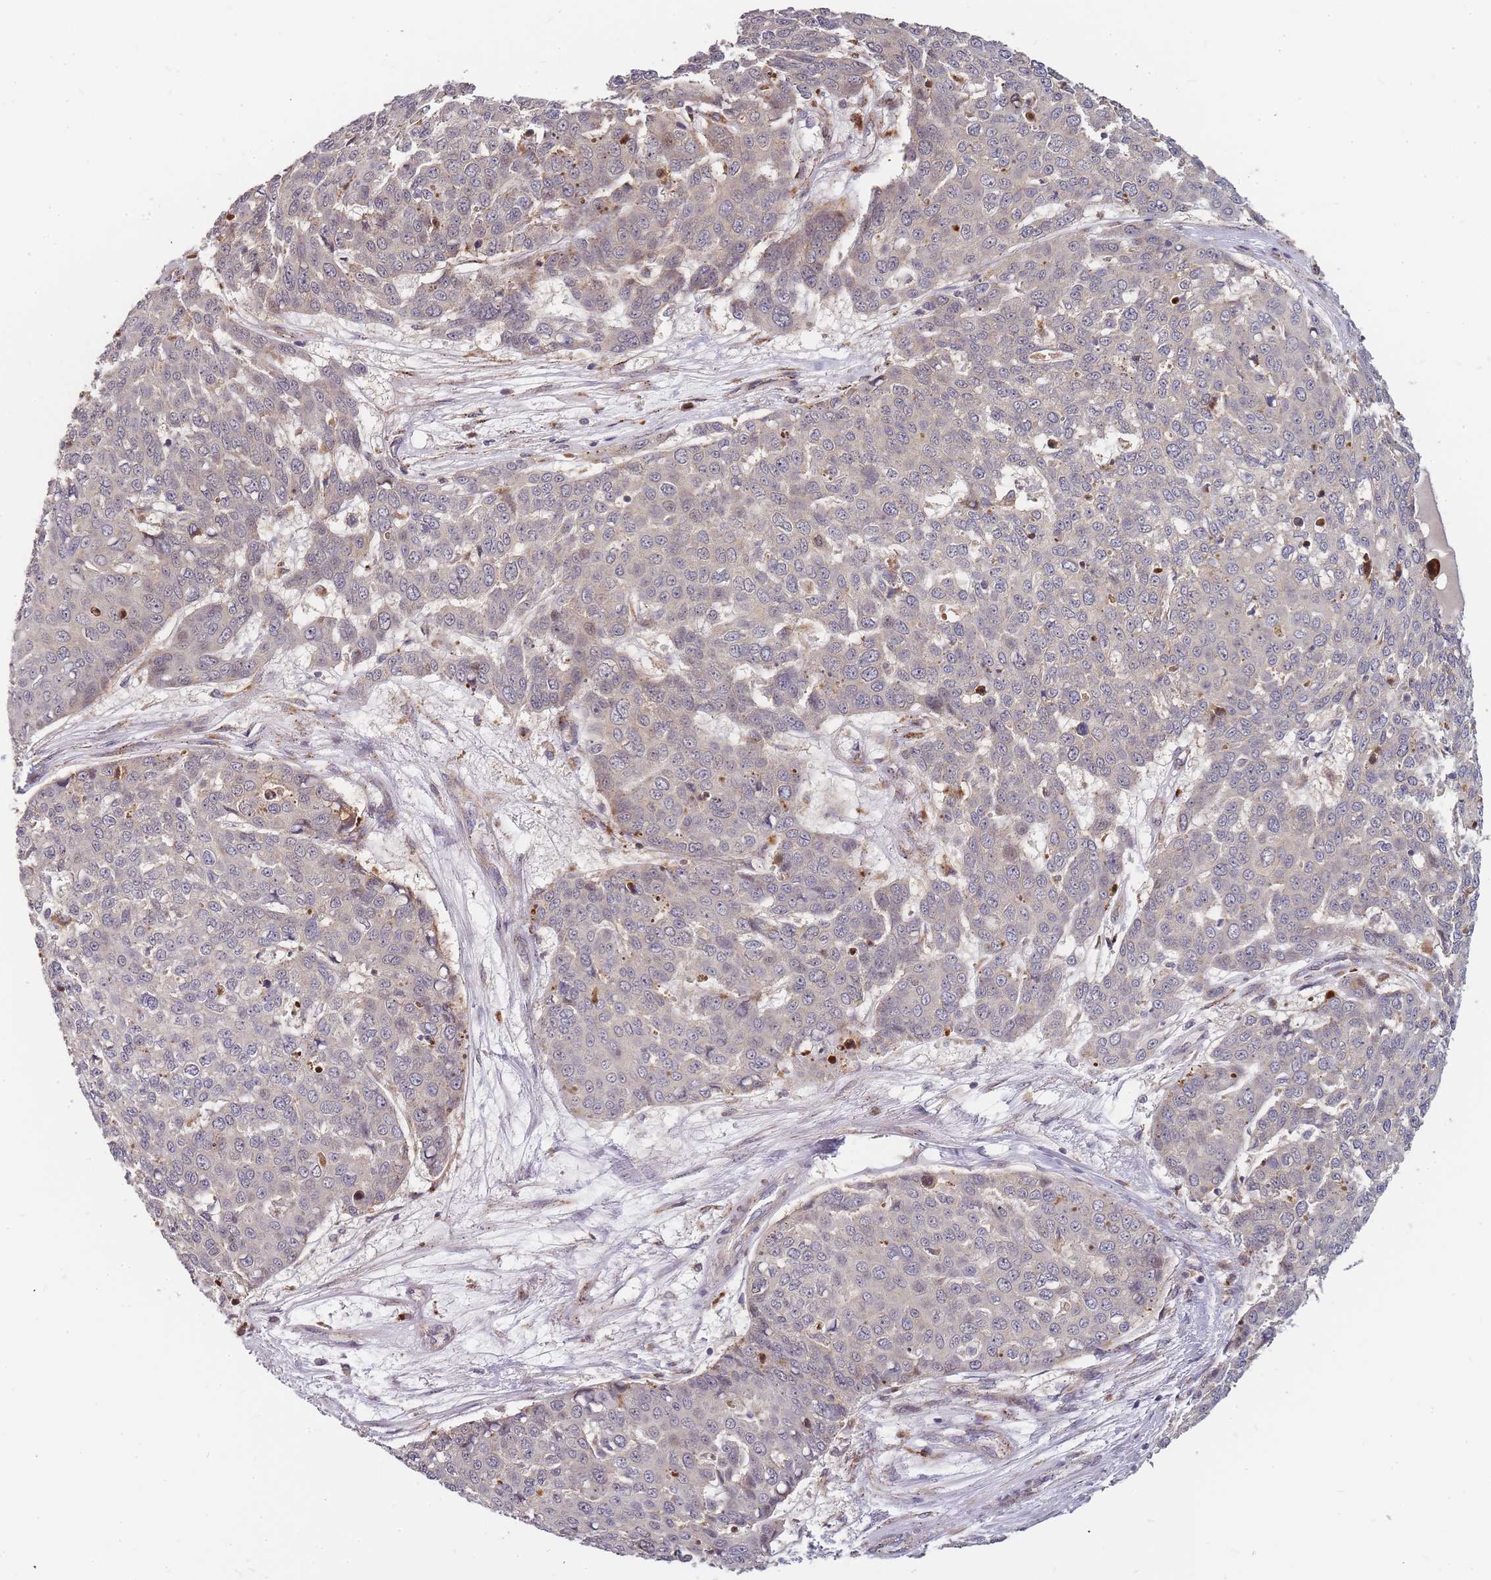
{"staining": {"intensity": "negative", "quantity": "none", "location": "none"}, "tissue": "skin cancer", "cell_type": "Tumor cells", "image_type": "cancer", "snomed": [{"axis": "morphology", "description": "Squamous cell carcinoma, NOS"}, {"axis": "topography", "description": "Skin"}], "caption": "There is no significant expression in tumor cells of skin squamous cell carcinoma.", "gene": "ATG5", "patient": {"sex": "male", "age": 71}}